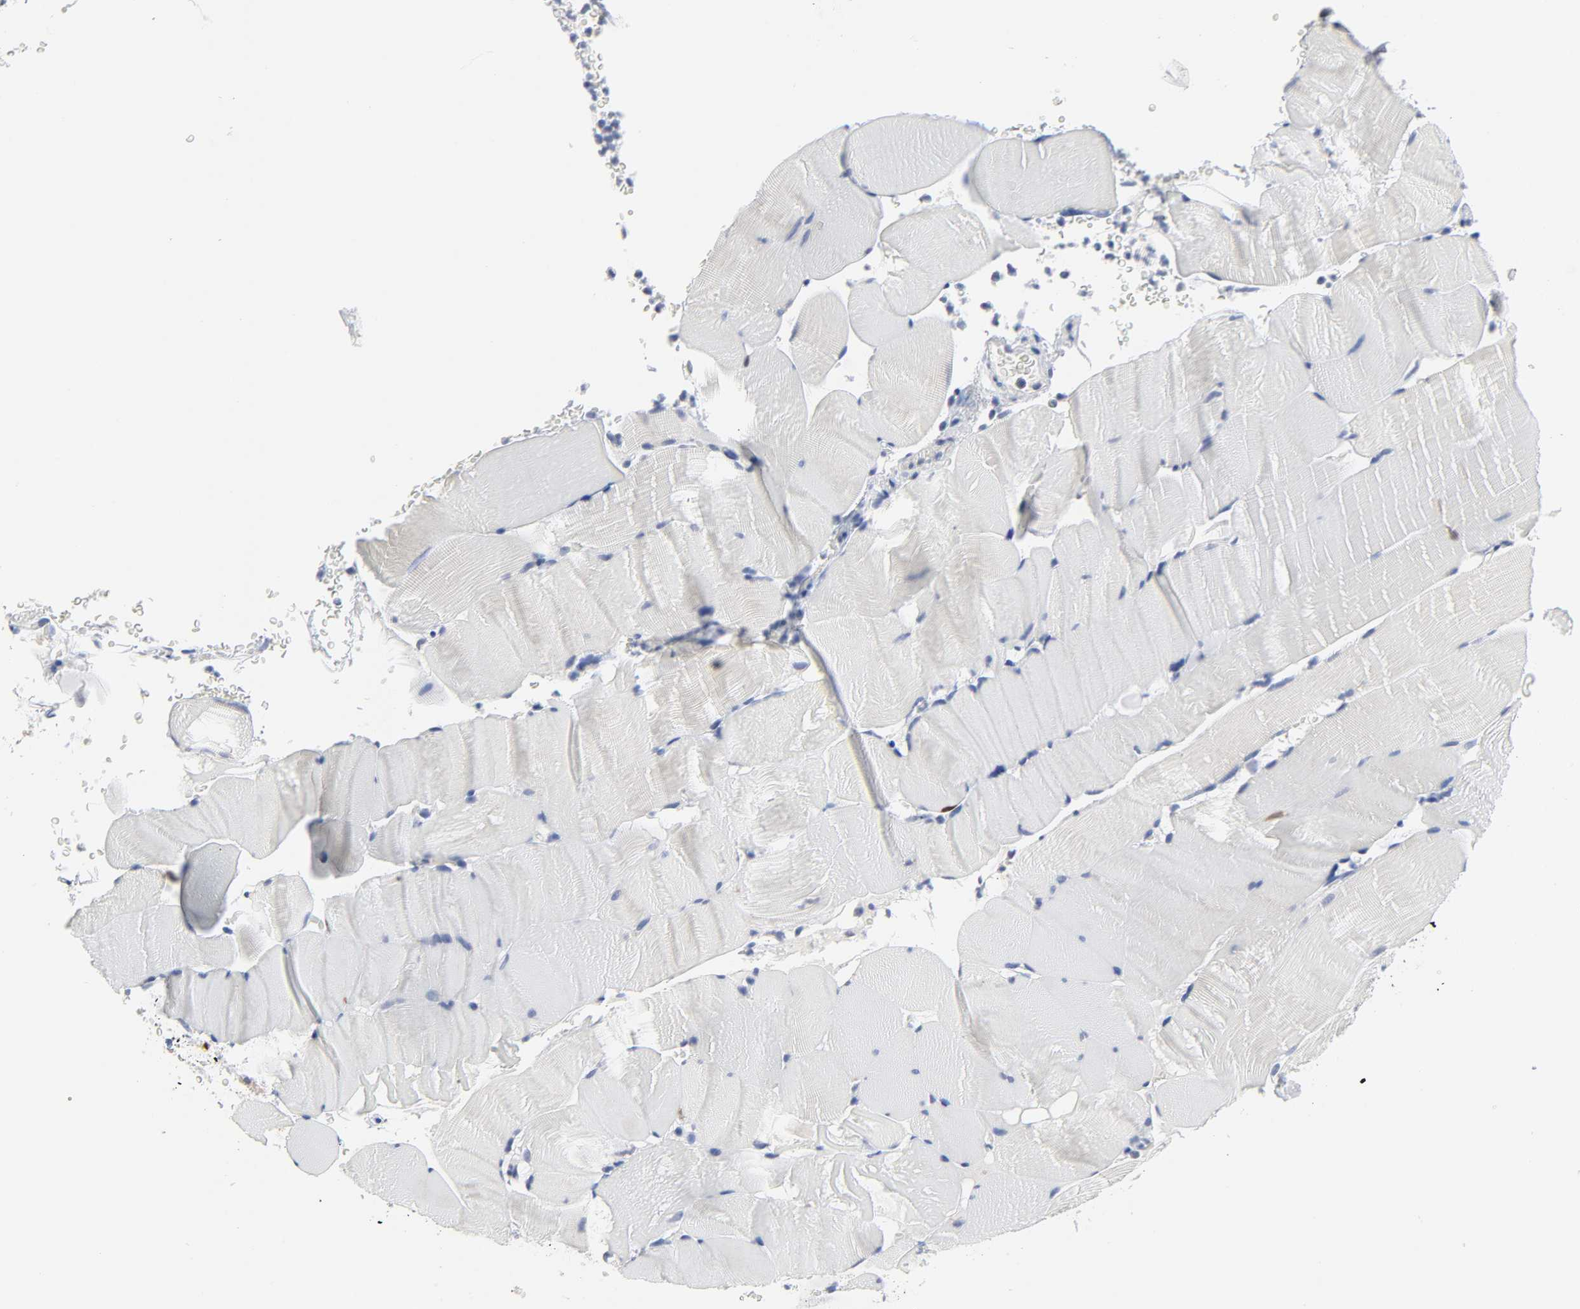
{"staining": {"intensity": "negative", "quantity": "none", "location": "none"}, "tissue": "skeletal muscle", "cell_type": "Myocytes", "image_type": "normal", "snomed": [{"axis": "morphology", "description": "Normal tissue, NOS"}, {"axis": "topography", "description": "Skeletal muscle"}], "caption": "DAB (3,3'-diaminobenzidine) immunohistochemical staining of normal skeletal muscle shows no significant positivity in myocytes. (DAB IHC, high magnification).", "gene": "WEE1", "patient": {"sex": "male", "age": 62}}